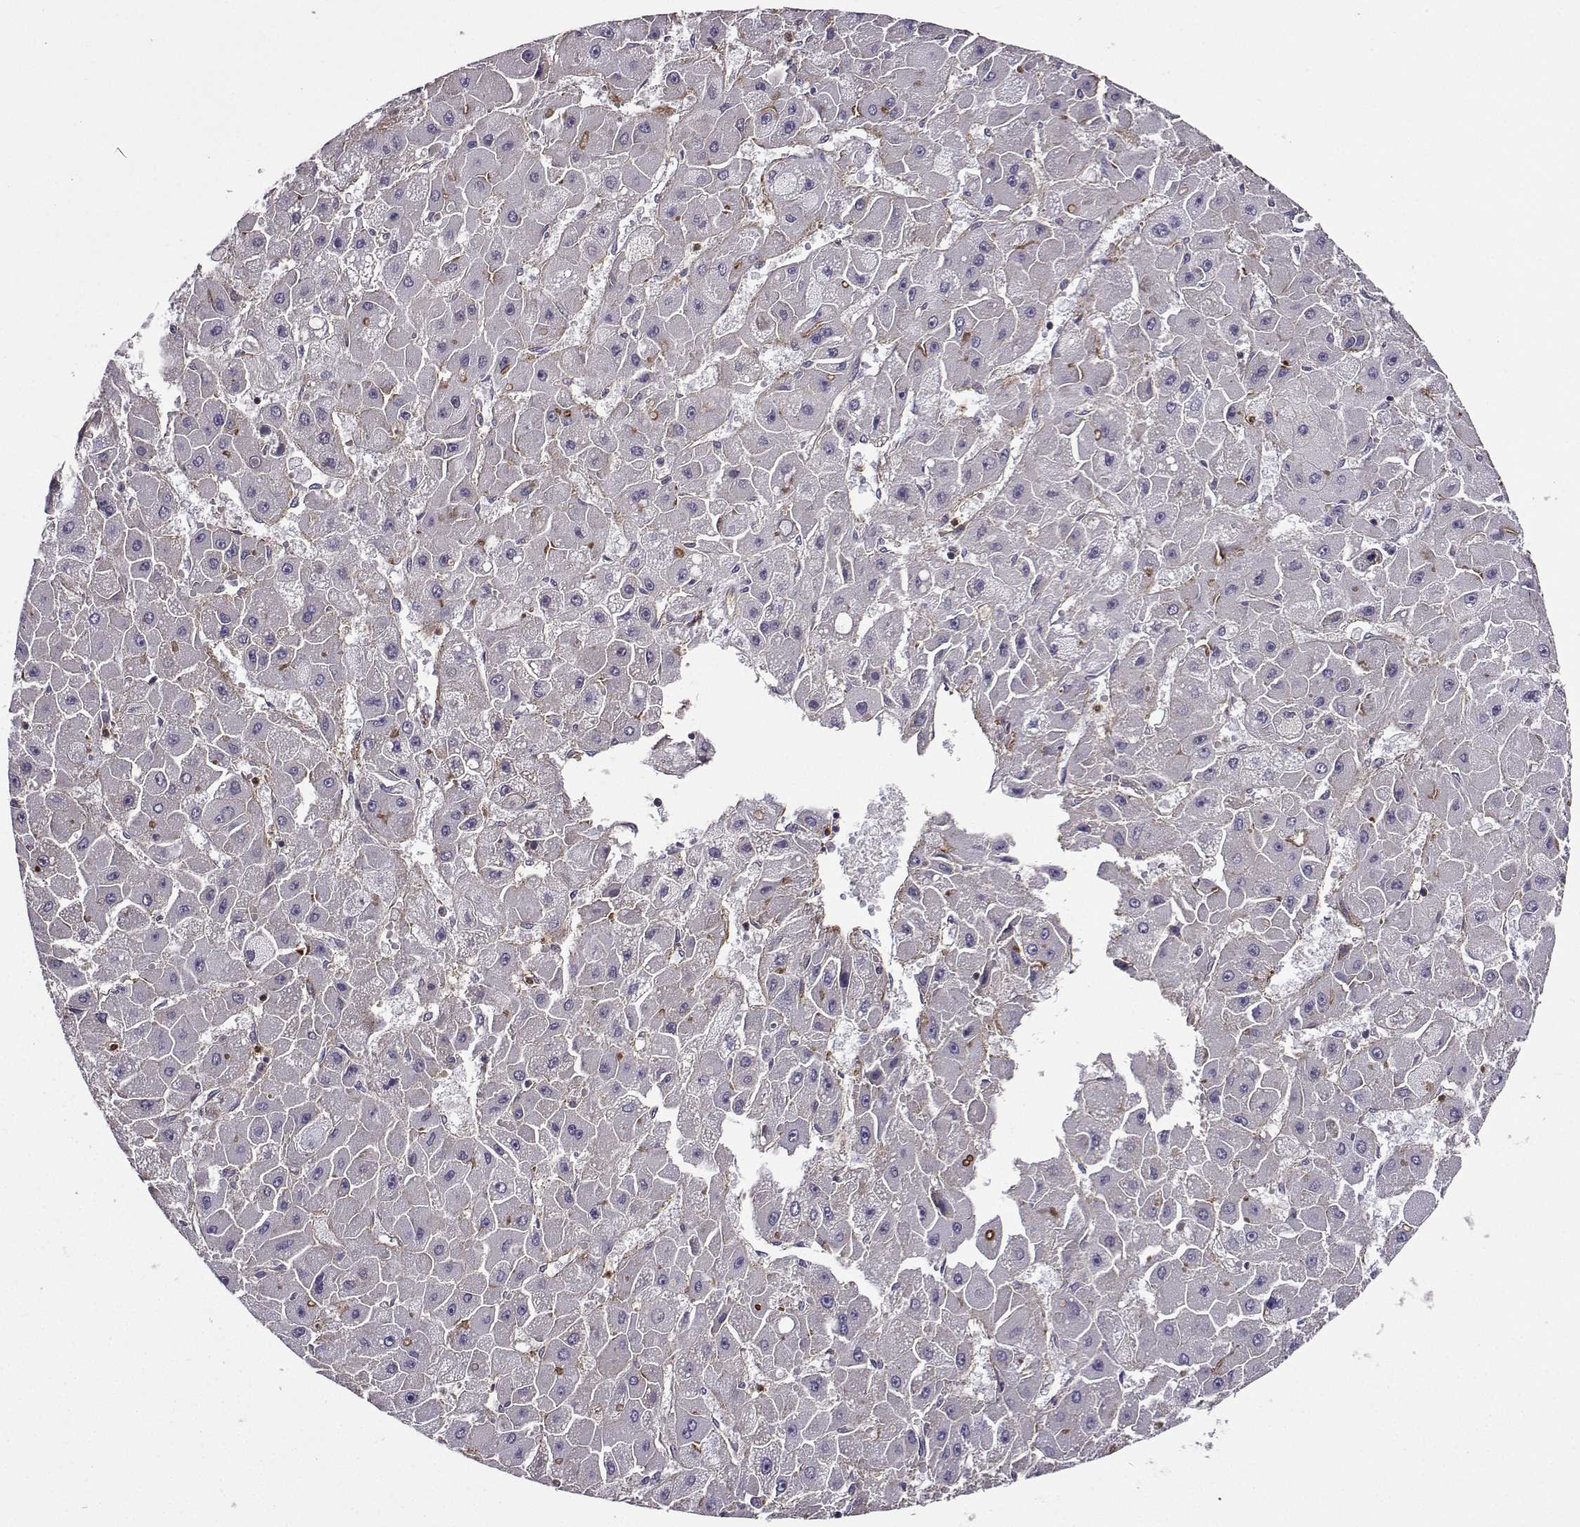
{"staining": {"intensity": "moderate", "quantity": "<25%", "location": "cytoplasmic/membranous"}, "tissue": "liver cancer", "cell_type": "Tumor cells", "image_type": "cancer", "snomed": [{"axis": "morphology", "description": "Carcinoma, Hepatocellular, NOS"}, {"axis": "topography", "description": "Liver"}], "caption": "Protein staining of liver cancer tissue reveals moderate cytoplasmic/membranous positivity in about <25% of tumor cells.", "gene": "ITGB8", "patient": {"sex": "female", "age": 25}}